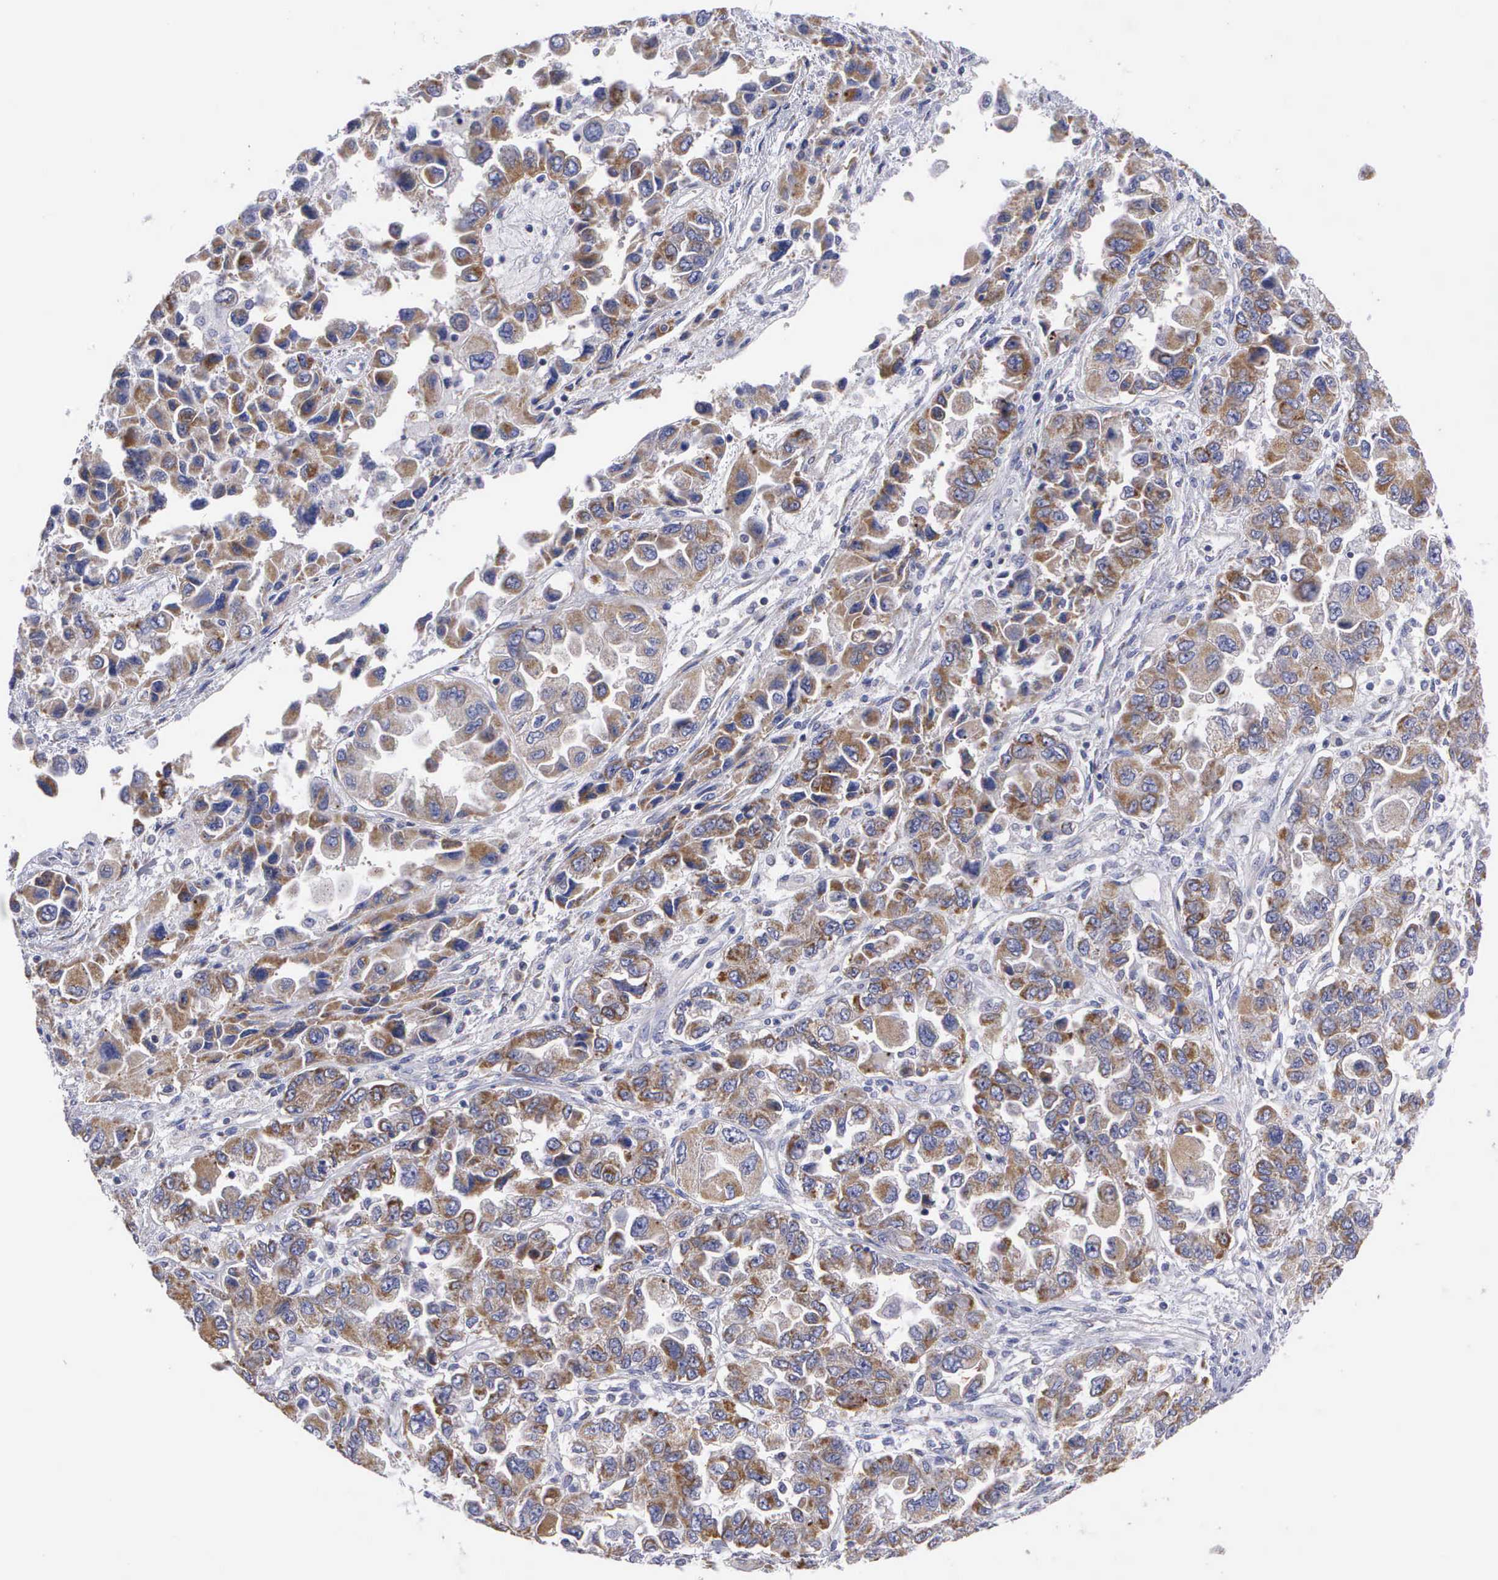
{"staining": {"intensity": "moderate", "quantity": ">75%", "location": "cytoplasmic/membranous"}, "tissue": "ovarian cancer", "cell_type": "Tumor cells", "image_type": "cancer", "snomed": [{"axis": "morphology", "description": "Cystadenocarcinoma, serous, NOS"}, {"axis": "topography", "description": "Ovary"}], "caption": "Protein staining demonstrates moderate cytoplasmic/membranous positivity in about >75% of tumor cells in ovarian cancer.", "gene": "APOOL", "patient": {"sex": "female", "age": 84}}